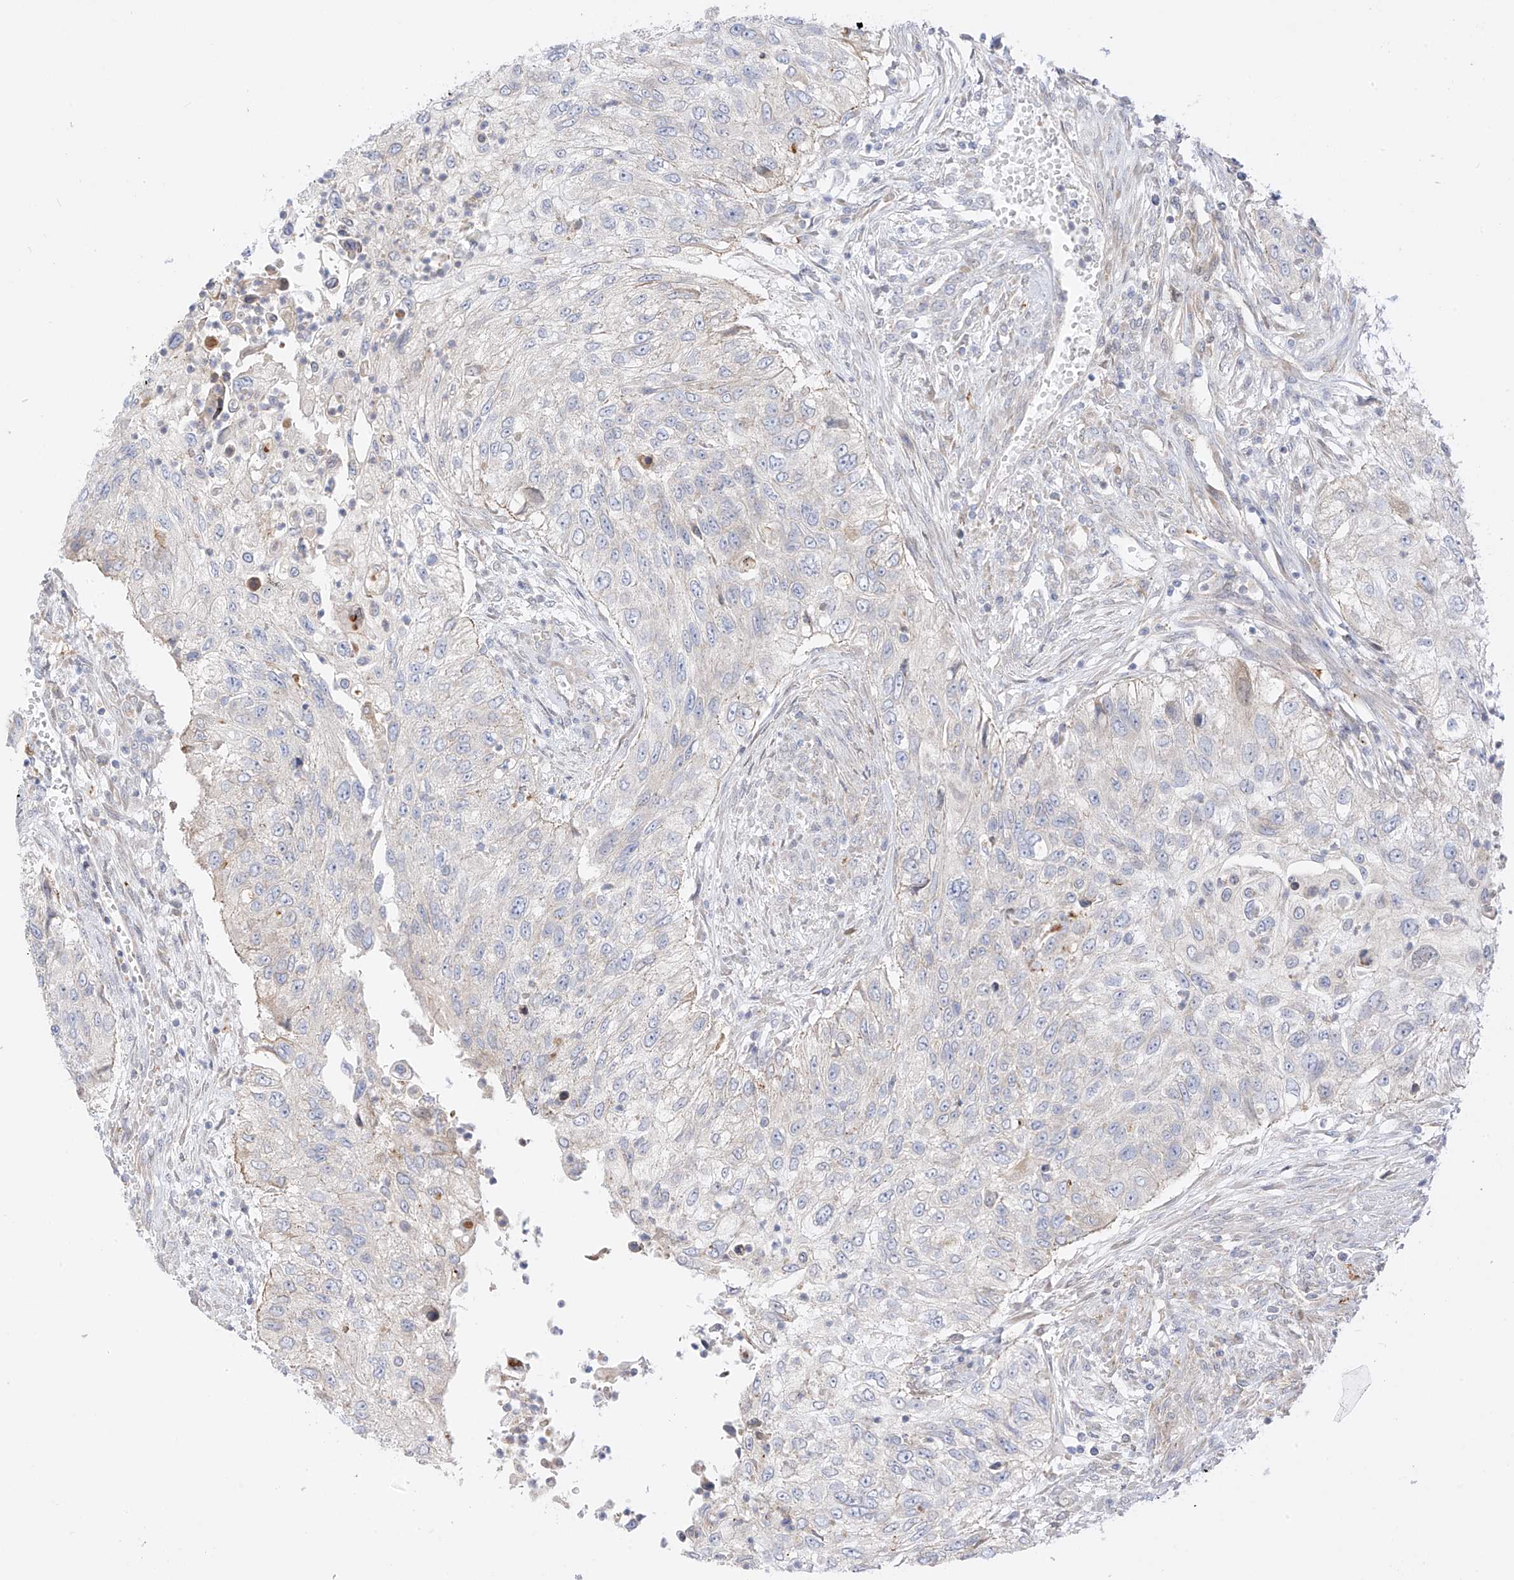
{"staining": {"intensity": "negative", "quantity": "none", "location": "none"}, "tissue": "urothelial cancer", "cell_type": "Tumor cells", "image_type": "cancer", "snomed": [{"axis": "morphology", "description": "Urothelial carcinoma, High grade"}, {"axis": "topography", "description": "Urinary bladder"}], "caption": "High magnification brightfield microscopy of high-grade urothelial carcinoma stained with DAB (3,3'-diaminobenzidine) (brown) and counterstained with hematoxylin (blue): tumor cells show no significant staining.", "gene": "PCYOX1", "patient": {"sex": "female", "age": 60}}